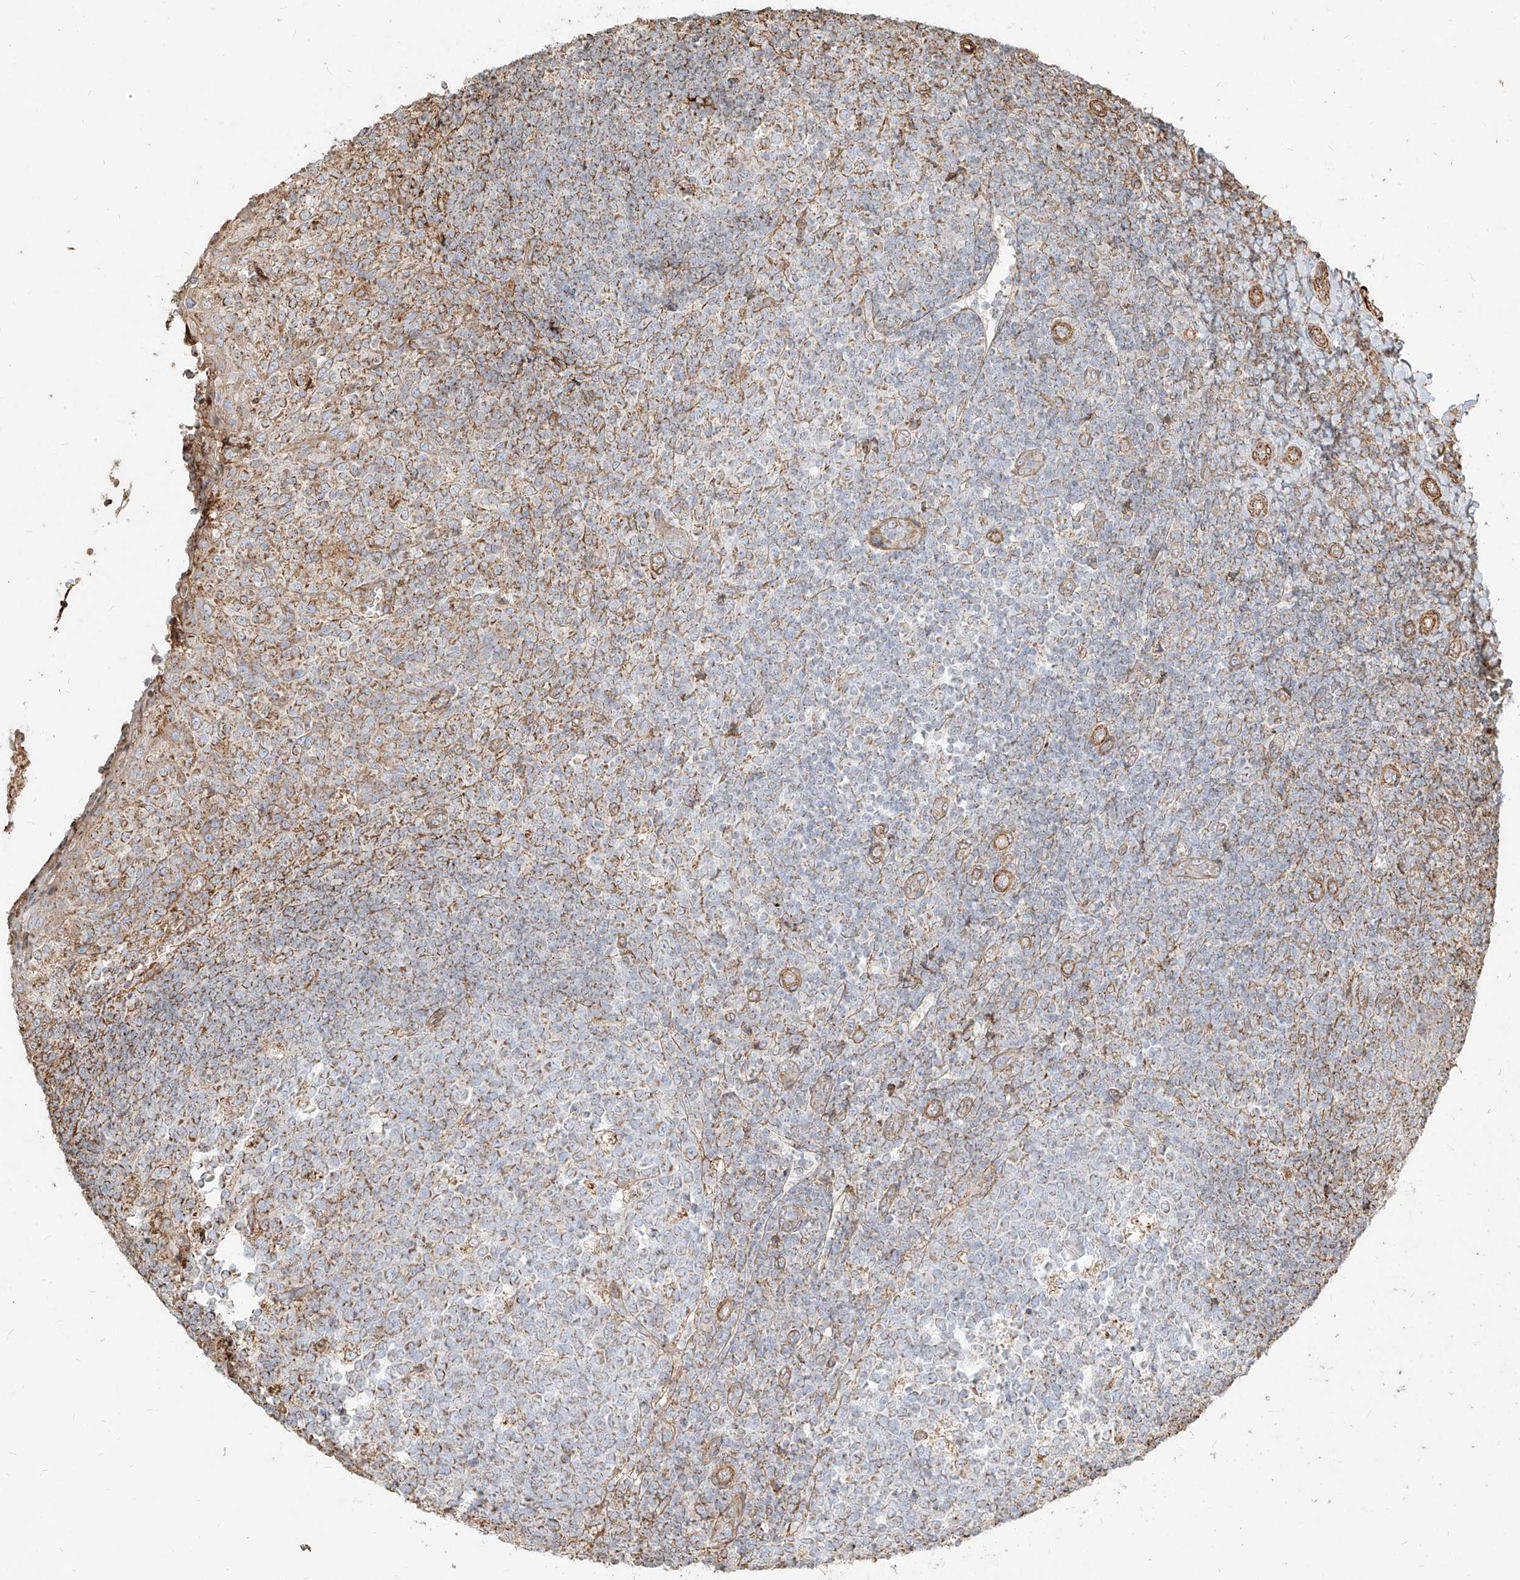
{"staining": {"intensity": "moderate", "quantity": "<25%", "location": "cytoplasmic/membranous"}, "tissue": "tonsil", "cell_type": "Germinal center cells", "image_type": "normal", "snomed": [{"axis": "morphology", "description": "Normal tissue, NOS"}, {"axis": "topography", "description": "Tonsil"}], "caption": "A brown stain highlights moderate cytoplasmic/membranous expression of a protein in germinal center cells of normal tonsil. (DAB = brown stain, brightfield microscopy at high magnification).", "gene": "MTX2", "patient": {"sex": "female", "age": 19}}